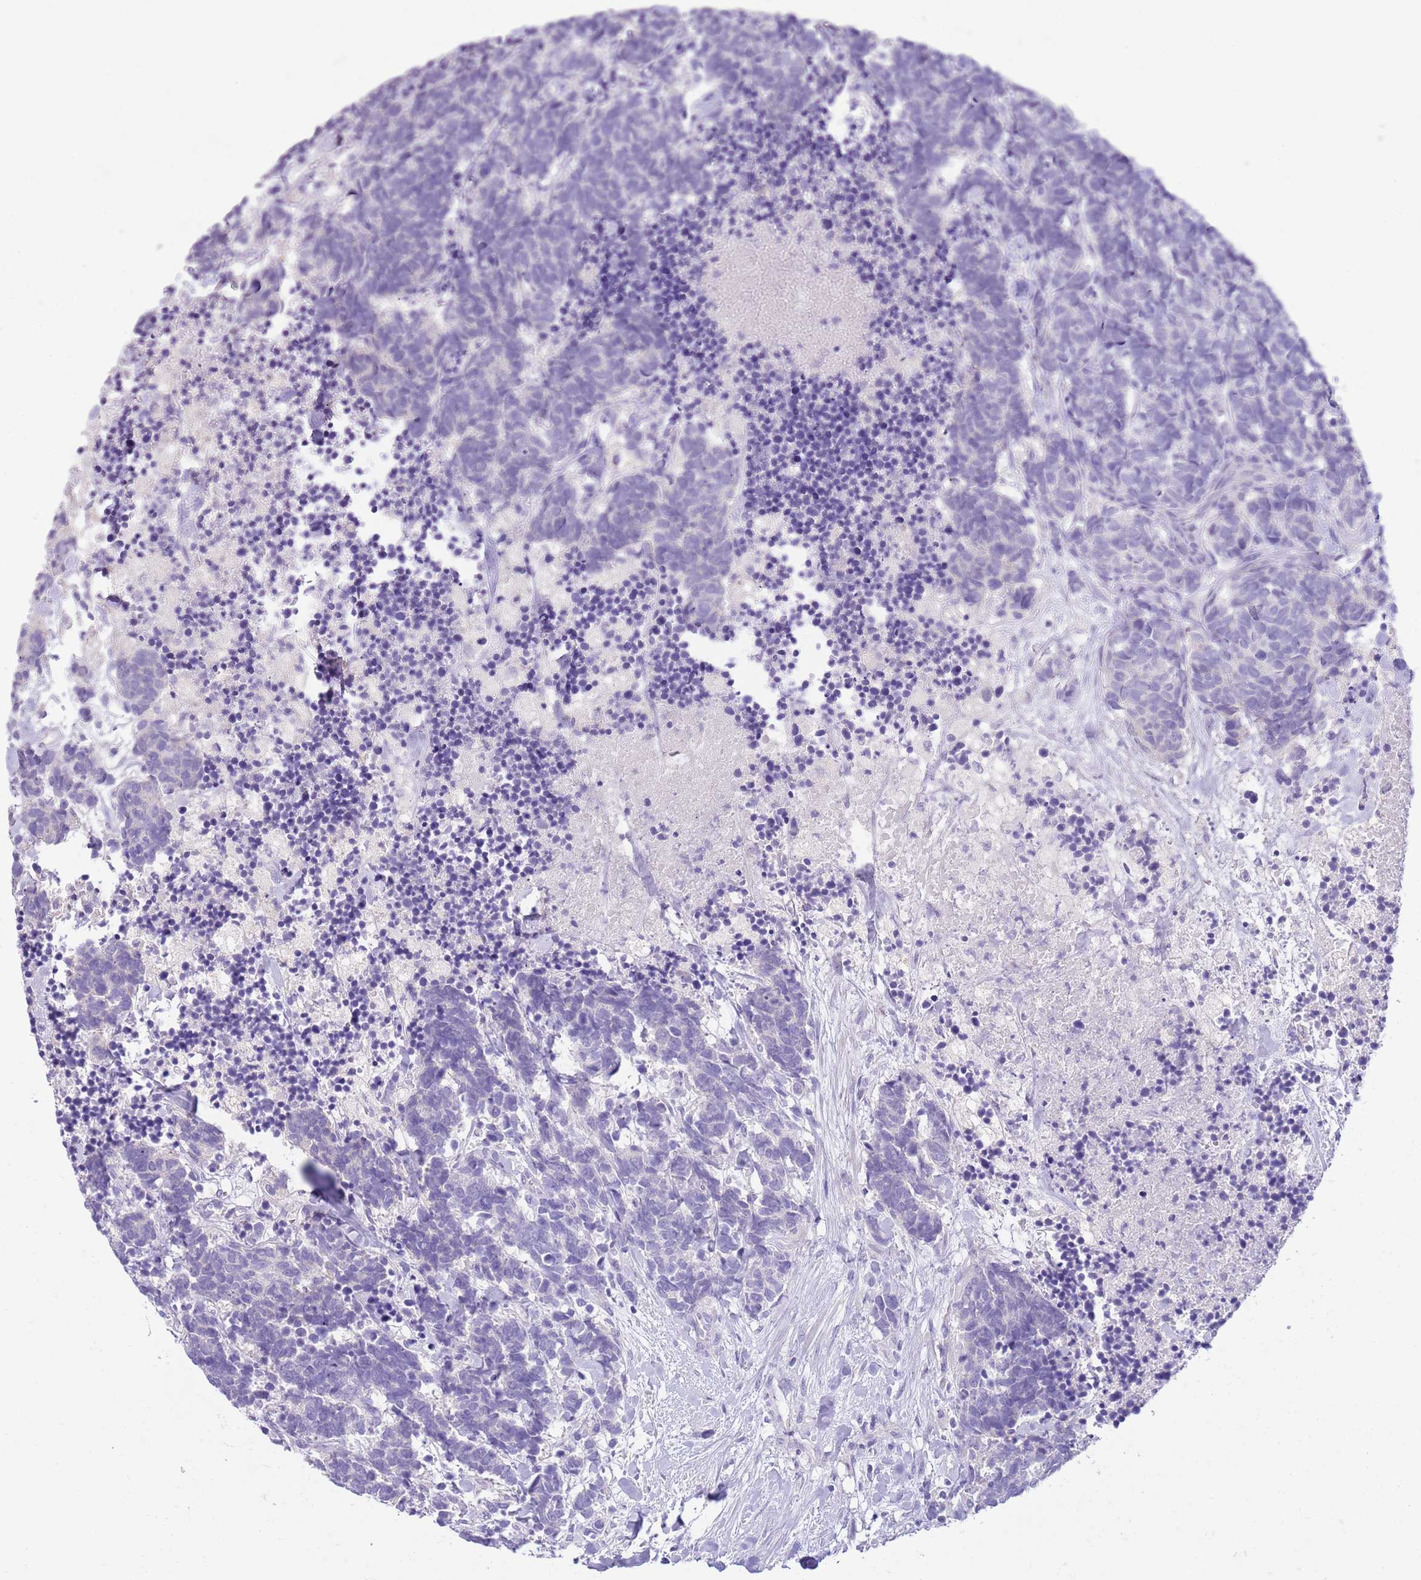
{"staining": {"intensity": "negative", "quantity": "none", "location": "none"}, "tissue": "carcinoid", "cell_type": "Tumor cells", "image_type": "cancer", "snomed": [{"axis": "morphology", "description": "Carcinoma, NOS"}, {"axis": "morphology", "description": "Carcinoid, malignant, NOS"}, {"axis": "topography", "description": "Prostate"}], "caption": "Immunohistochemistry of human carcinoid reveals no positivity in tumor cells.", "gene": "TOX2", "patient": {"sex": "male", "age": 57}}